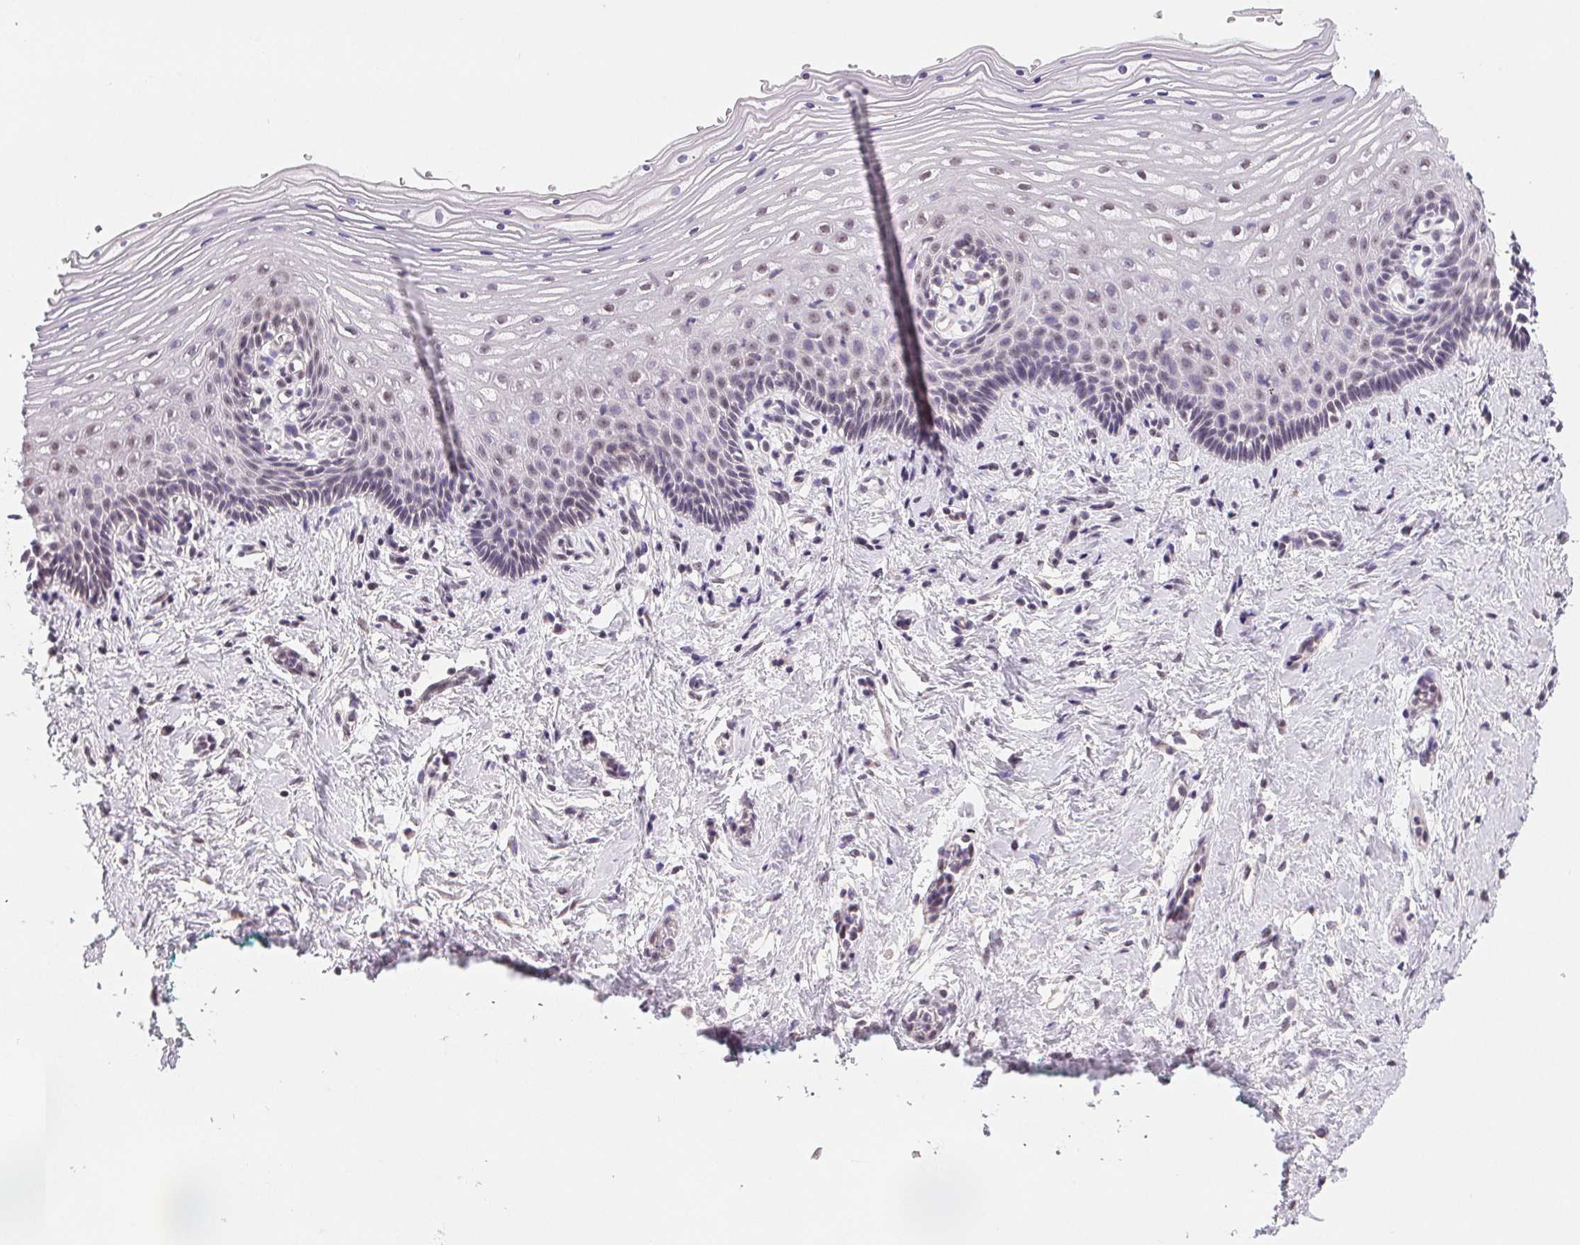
{"staining": {"intensity": "moderate", "quantity": "<25%", "location": "nuclear"}, "tissue": "vagina", "cell_type": "Squamous epithelial cells", "image_type": "normal", "snomed": [{"axis": "morphology", "description": "Normal tissue, NOS"}, {"axis": "topography", "description": "Vagina"}], "caption": "The image displays a brown stain indicating the presence of a protein in the nuclear of squamous epithelial cells in vagina.", "gene": "LCA5L", "patient": {"sex": "female", "age": 42}}